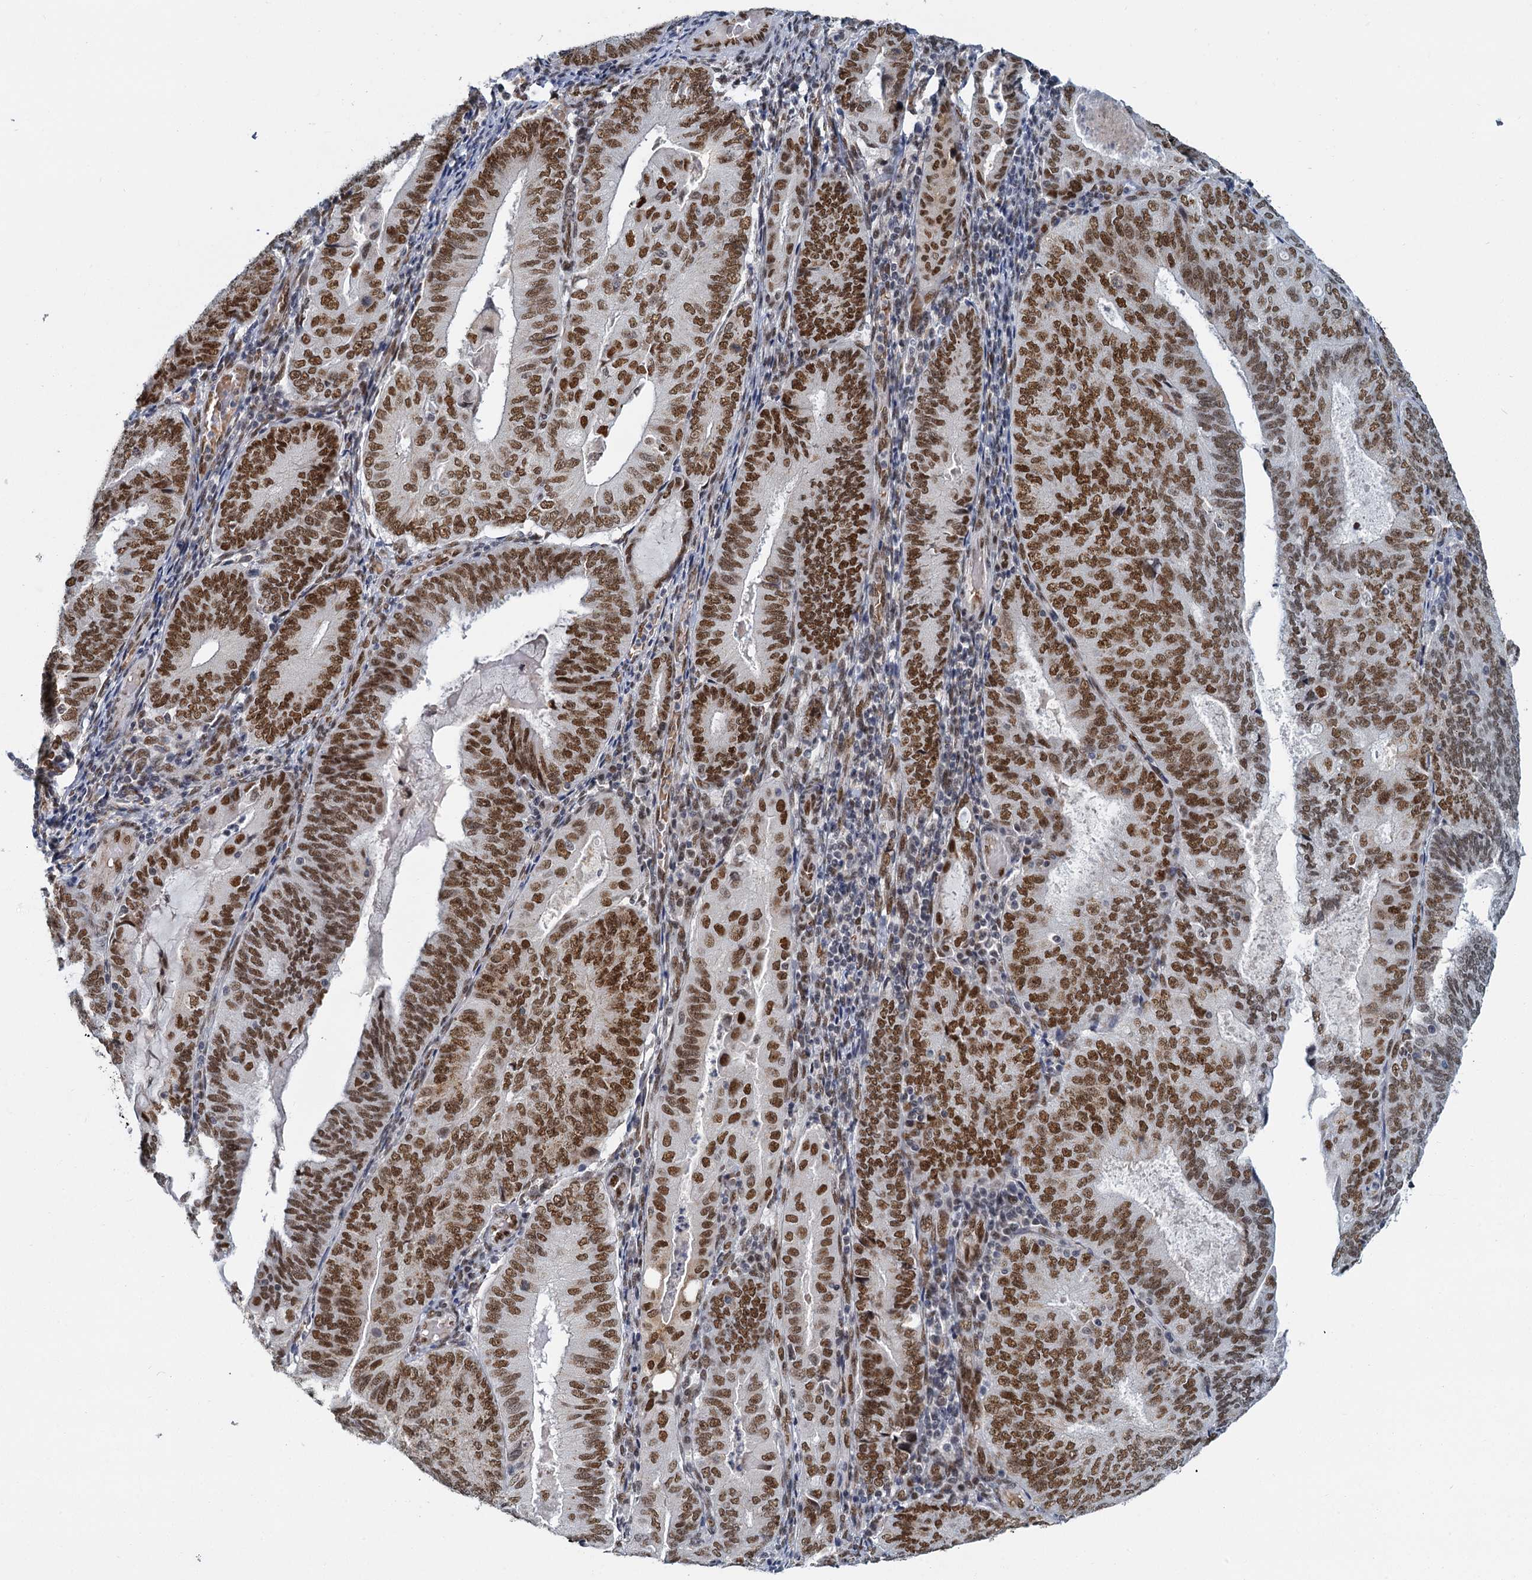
{"staining": {"intensity": "strong", "quantity": ">75%", "location": "nuclear"}, "tissue": "endometrial cancer", "cell_type": "Tumor cells", "image_type": "cancer", "snomed": [{"axis": "morphology", "description": "Adenocarcinoma, NOS"}, {"axis": "topography", "description": "Endometrium"}], "caption": "Adenocarcinoma (endometrial) stained with a brown dye reveals strong nuclear positive staining in about >75% of tumor cells.", "gene": "RPRD1A", "patient": {"sex": "female", "age": 81}}